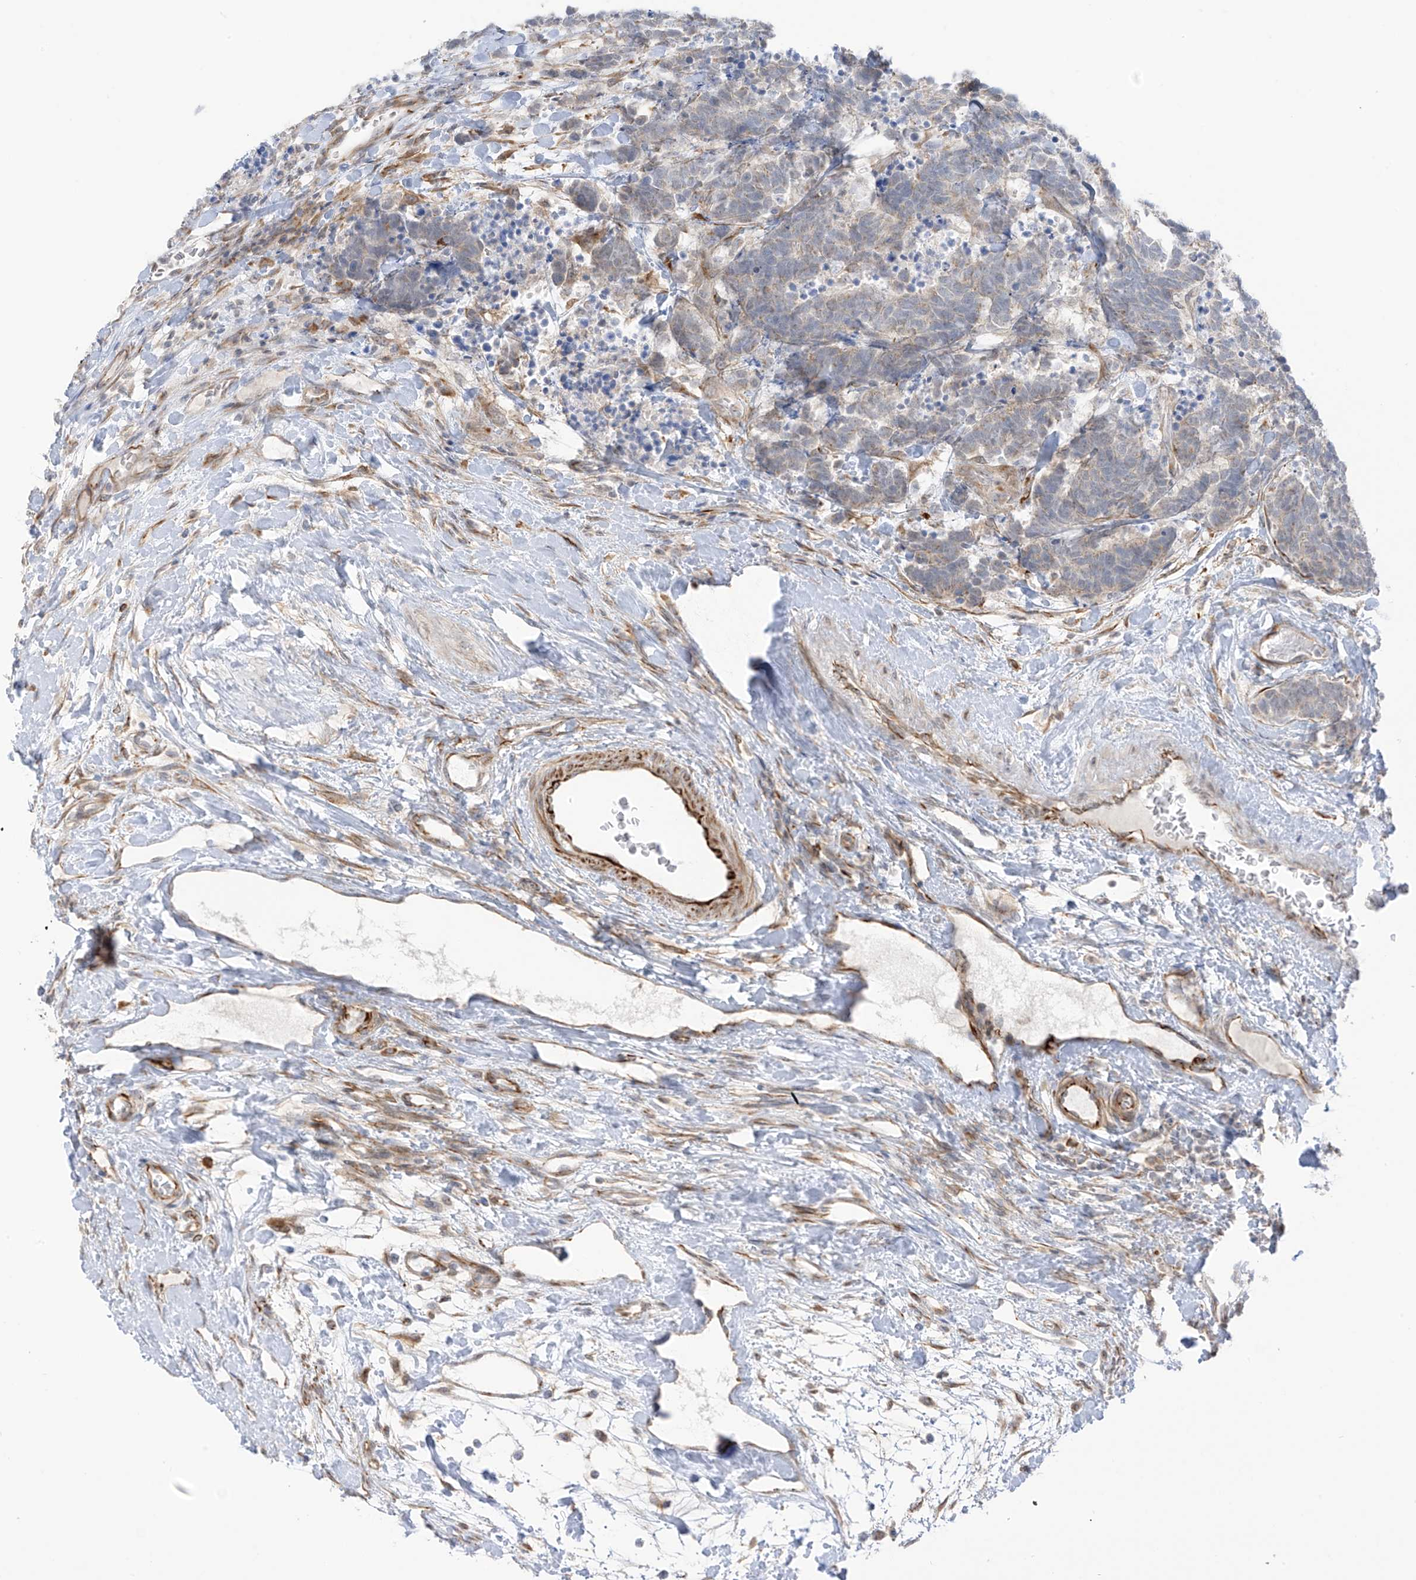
{"staining": {"intensity": "weak", "quantity": "<25%", "location": "cytoplasmic/membranous"}, "tissue": "carcinoid", "cell_type": "Tumor cells", "image_type": "cancer", "snomed": [{"axis": "morphology", "description": "Carcinoma, NOS"}, {"axis": "morphology", "description": "Carcinoid, malignant, NOS"}, {"axis": "topography", "description": "Urinary bladder"}], "caption": "Tumor cells are negative for protein expression in human carcinoid (malignant). The staining was performed using DAB to visualize the protein expression in brown, while the nuclei were stained in blue with hematoxylin (Magnification: 20x).", "gene": "HS6ST2", "patient": {"sex": "male", "age": 57}}